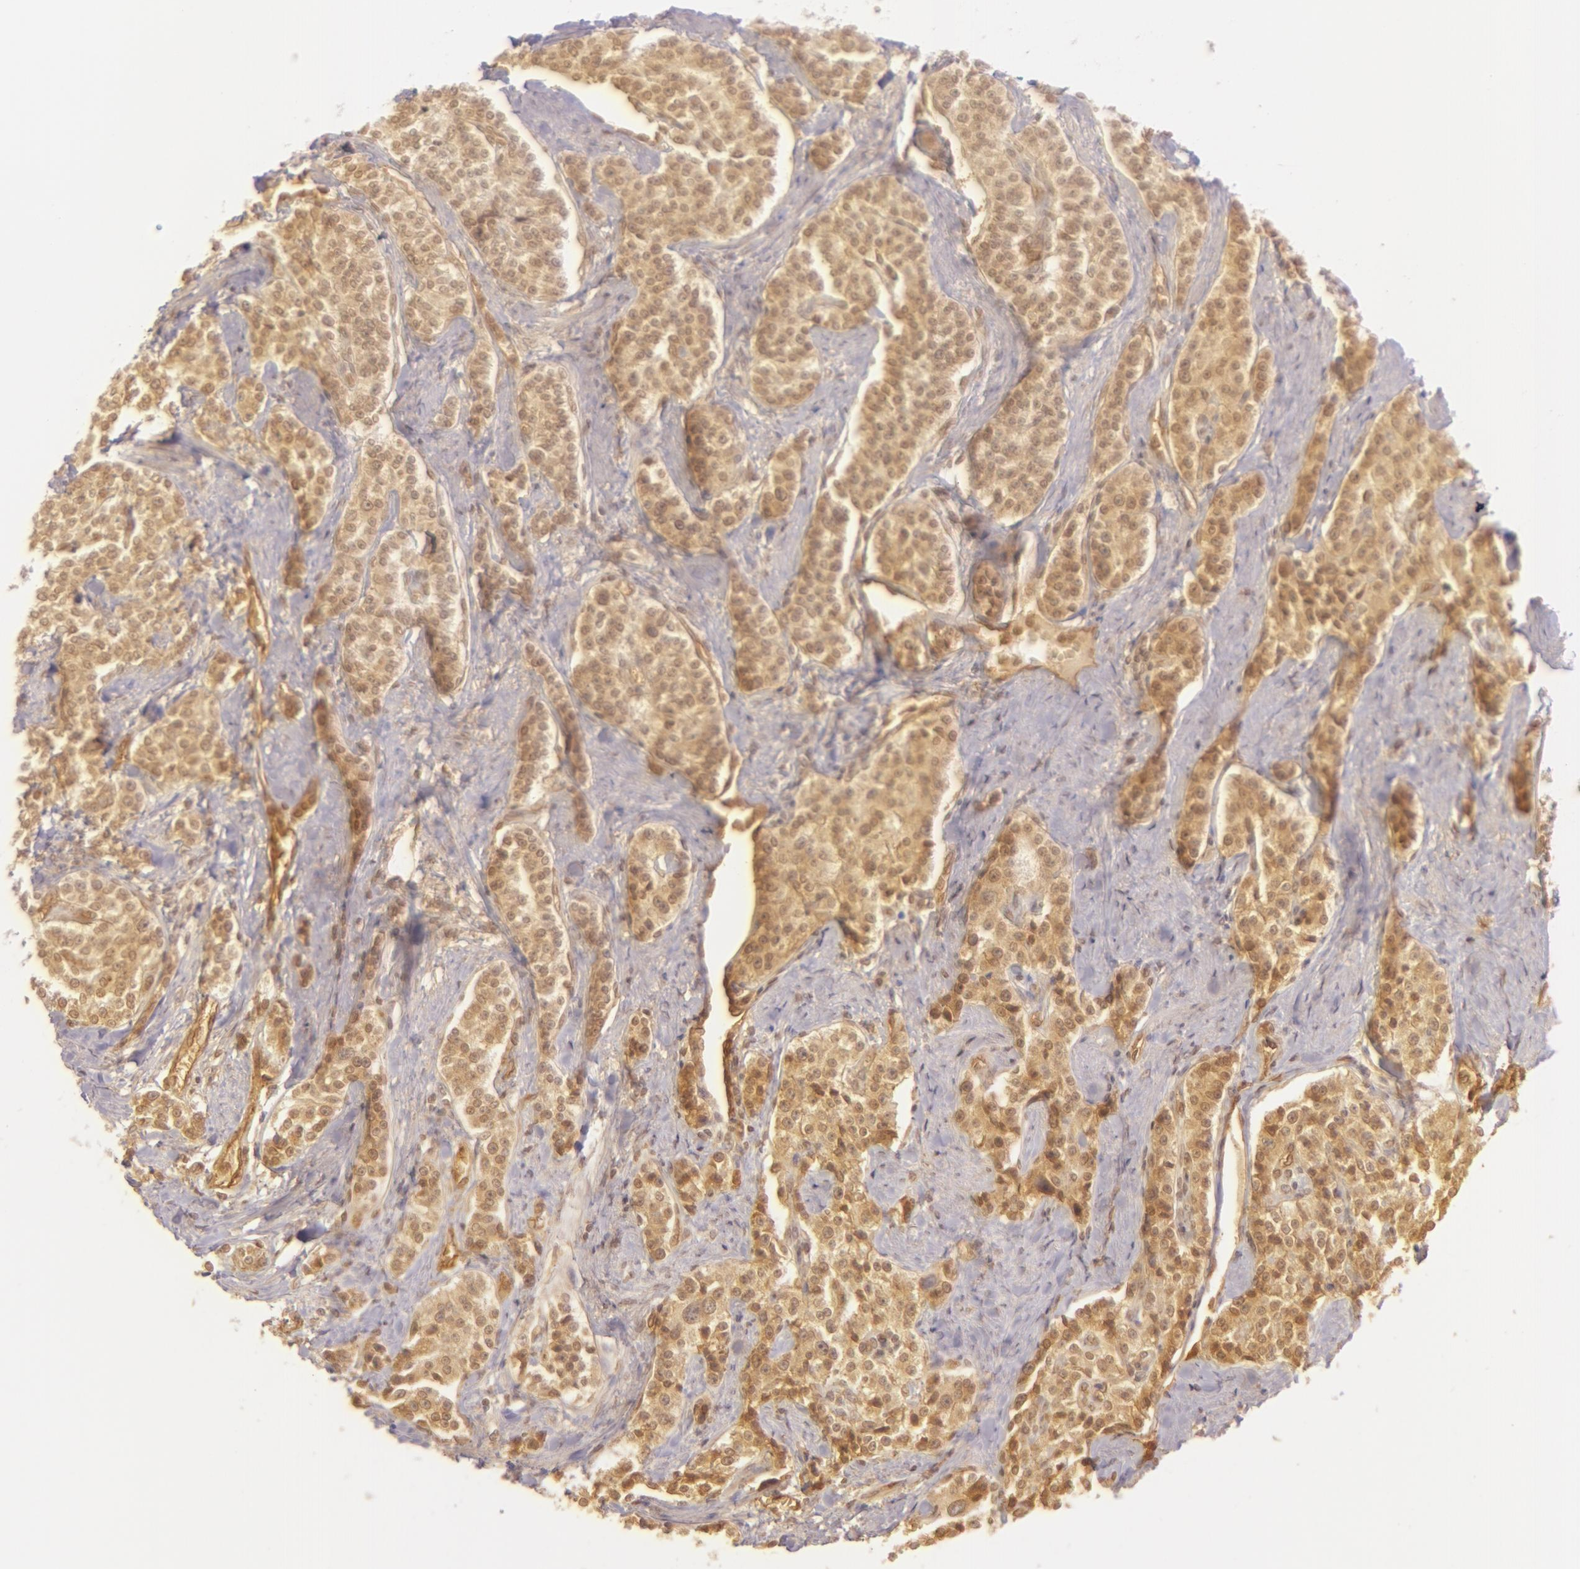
{"staining": {"intensity": "moderate", "quantity": ">75%", "location": "cytoplasmic/membranous,nuclear"}, "tissue": "carcinoid", "cell_type": "Tumor cells", "image_type": "cancer", "snomed": [{"axis": "morphology", "description": "Carcinoid, malignant, NOS"}, {"axis": "topography", "description": "Stomach"}], "caption": "DAB (3,3'-diaminobenzidine) immunohistochemical staining of human carcinoid reveals moderate cytoplasmic/membranous and nuclear protein staining in approximately >75% of tumor cells. The staining was performed using DAB (3,3'-diaminobenzidine), with brown indicating positive protein expression. Nuclei are stained blue with hematoxylin.", "gene": "CD59", "patient": {"sex": "female", "age": 76}}